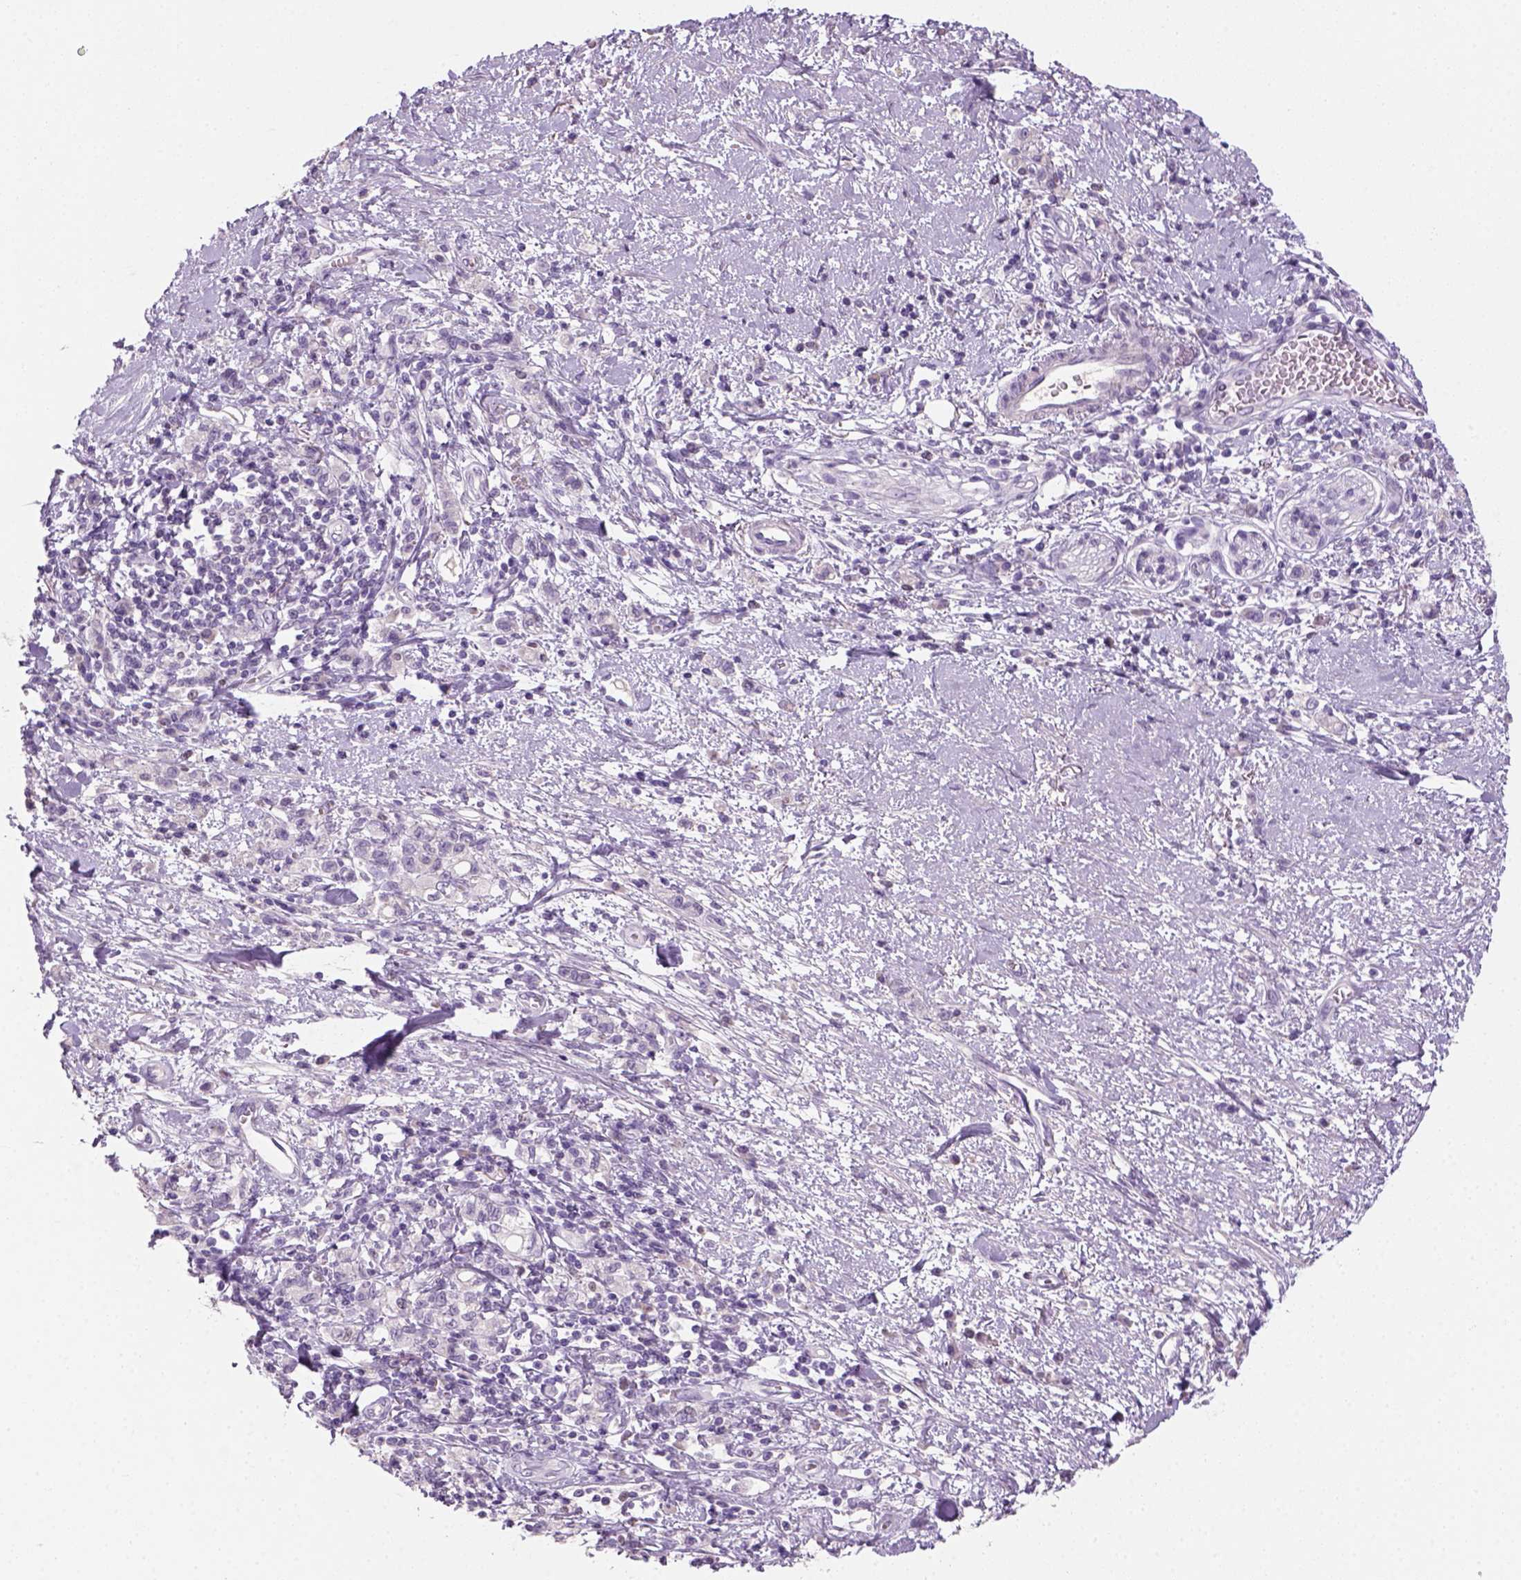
{"staining": {"intensity": "negative", "quantity": "none", "location": "none"}, "tissue": "stomach cancer", "cell_type": "Tumor cells", "image_type": "cancer", "snomed": [{"axis": "morphology", "description": "Adenocarcinoma, NOS"}, {"axis": "topography", "description": "Stomach"}], "caption": "Histopathology image shows no protein expression in tumor cells of stomach adenocarcinoma tissue. (DAB (3,3'-diaminobenzidine) immunohistochemistry (IHC) with hematoxylin counter stain).", "gene": "GFI1B", "patient": {"sex": "male", "age": 77}}